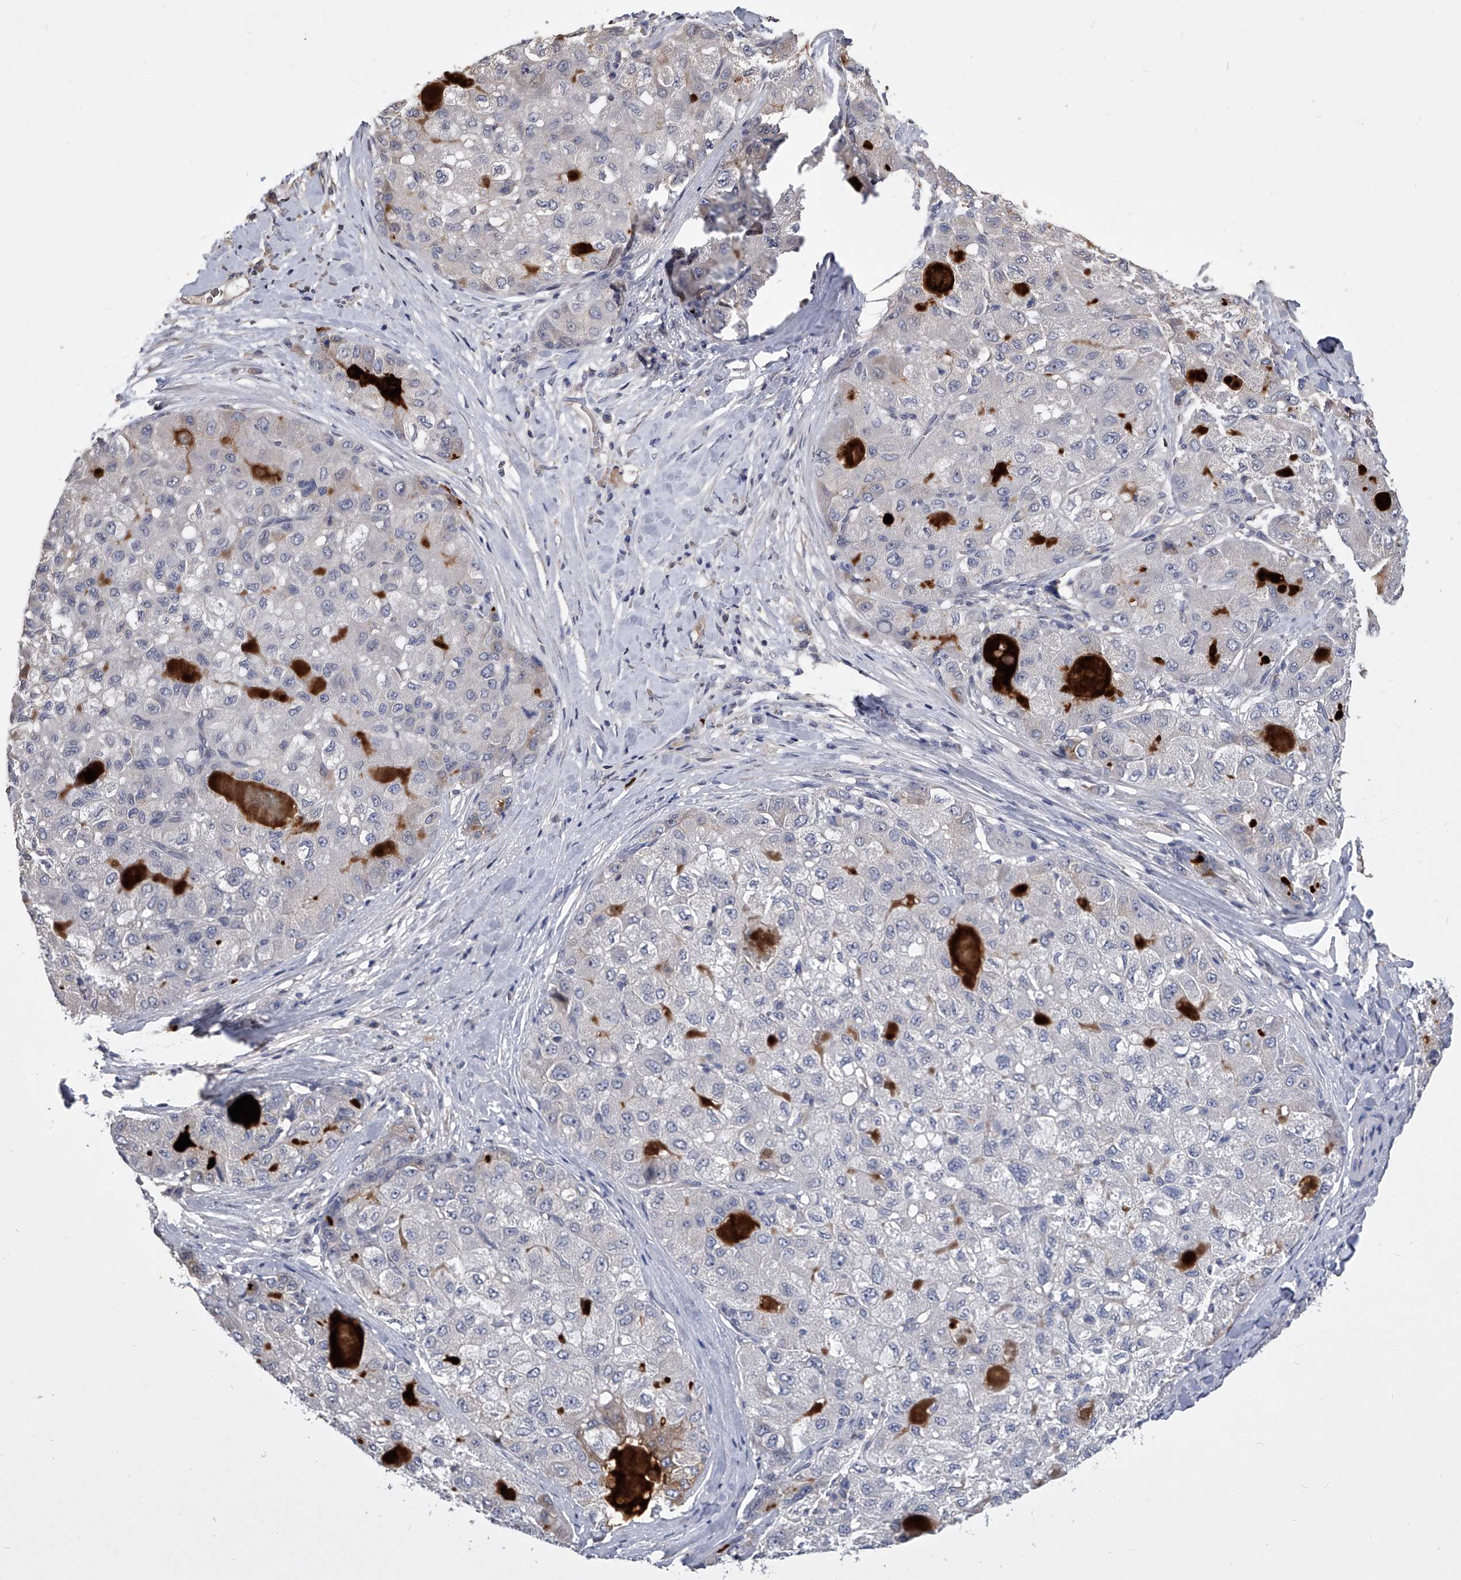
{"staining": {"intensity": "negative", "quantity": "none", "location": "none"}, "tissue": "liver cancer", "cell_type": "Tumor cells", "image_type": "cancer", "snomed": [{"axis": "morphology", "description": "Carcinoma, Hepatocellular, NOS"}, {"axis": "topography", "description": "Liver"}], "caption": "Immunohistochemistry photomicrograph of neoplastic tissue: human liver cancer (hepatocellular carcinoma) stained with DAB (3,3'-diaminobenzidine) reveals no significant protein staining in tumor cells. (DAB IHC, high magnification).", "gene": "MDN1", "patient": {"sex": "male", "age": 80}}